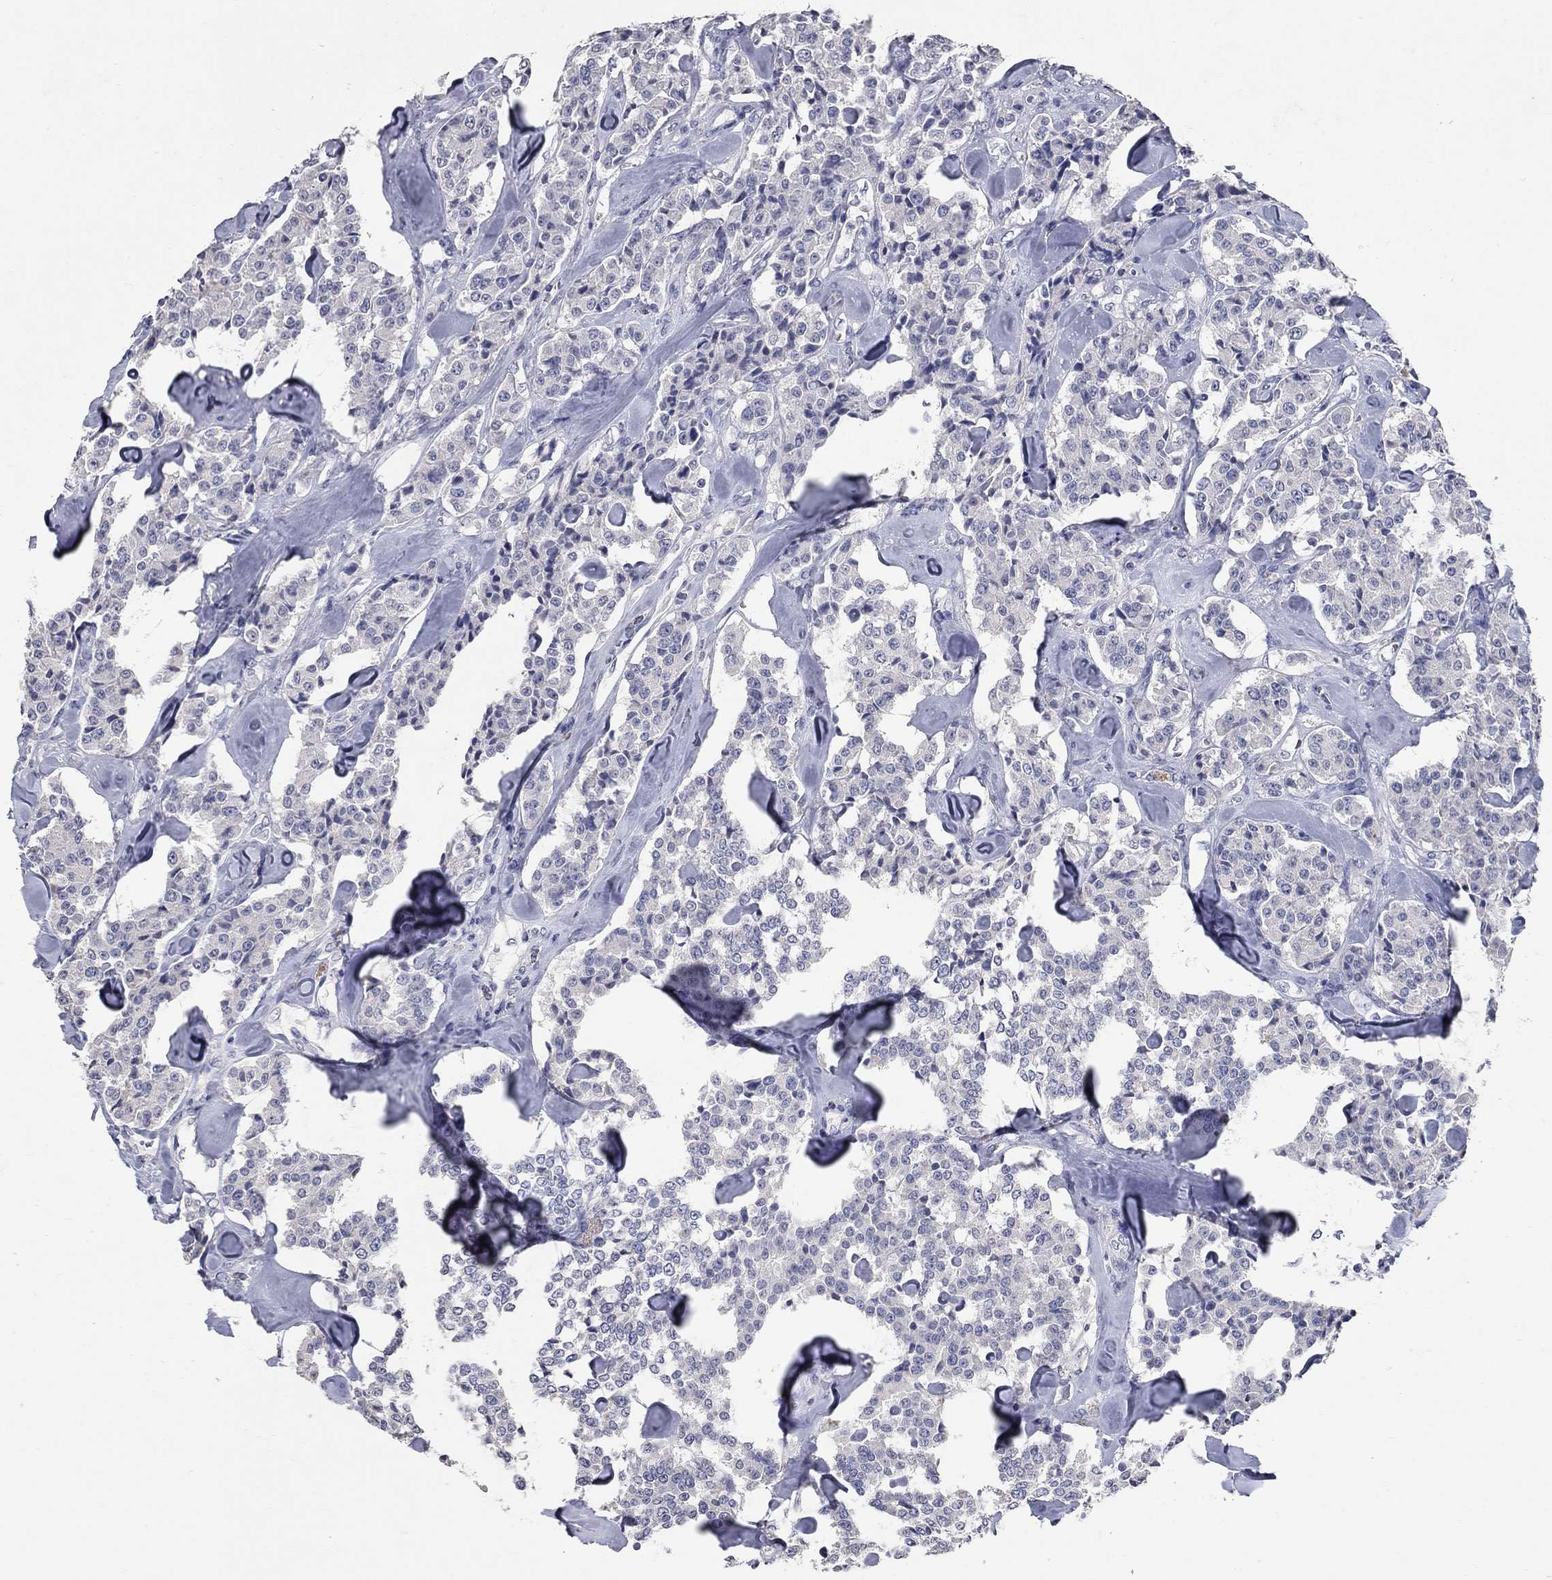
{"staining": {"intensity": "negative", "quantity": "none", "location": "none"}, "tissue": "carcinoid", "cell_type": "Tumor cells", "image_type": "cancer", "snomed": [{"axis": "morphology", "description": "Carcinoid, malignant, NOS"}, {"axis": "topography", "description": "Pancreas"}], "caption": "The photomicrograph reveals no staining of tumor cells in malignant carcinoid.", "gene": "SYT12", "patient": {"sex": "male", "age": 41}}